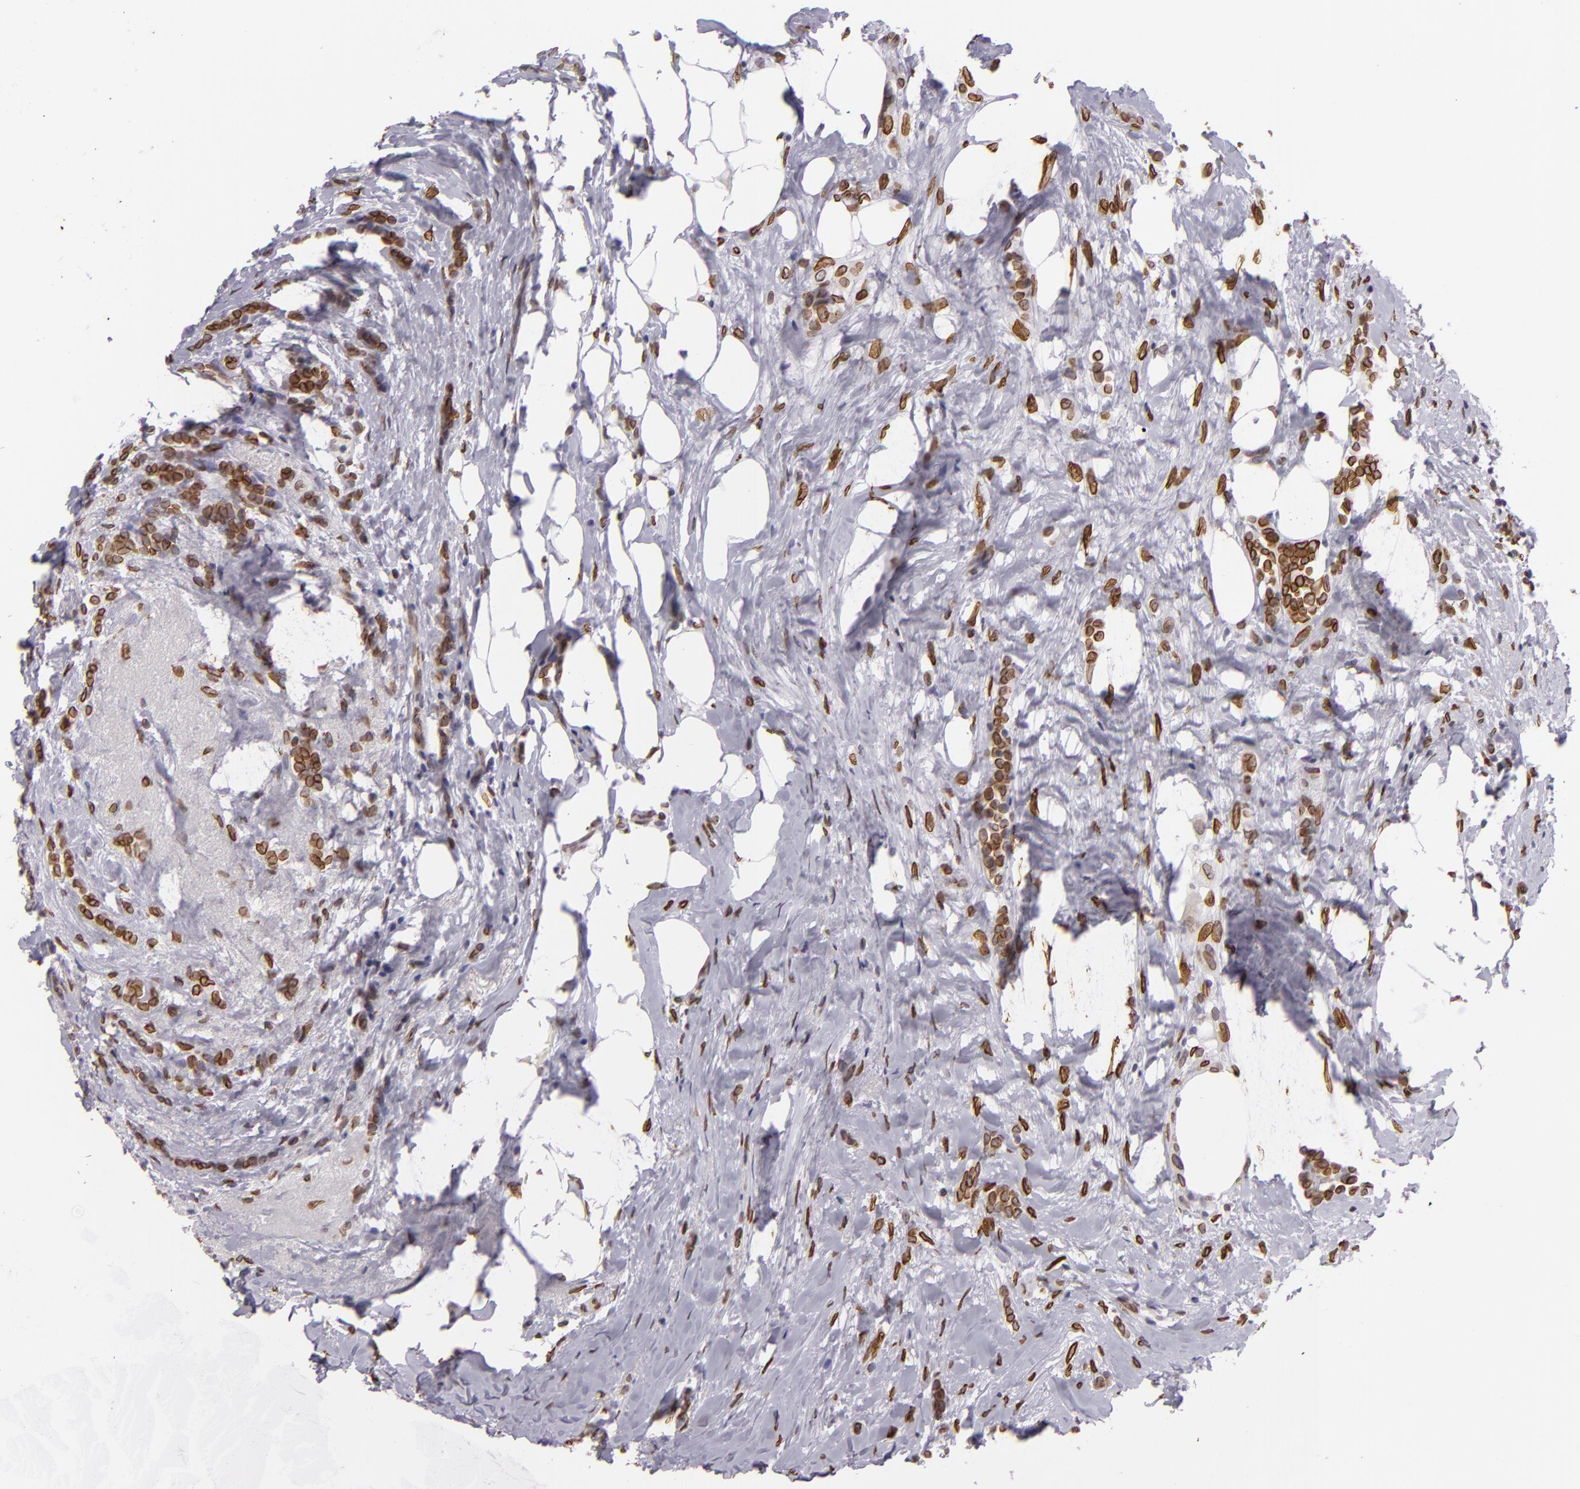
{"staining": {"intensity": "strong", "quantity": ">75%", "location": "nuclear"}, "tissue": "breast cancer", "cell_type": "Tumor cells", "image_type": "cancer", "snomed": [{"axis": "morphology", "description": "Lobular carcinoma"}, {"axis": "topography", "description": "Breast"}], "caption": "Immunohistochemical staining of breast lobular carcinoma reveals high levels of strong nuclear expression in about >75% of tumor cells. (Brightfield microscopy of DAB IHC at high magnification).", "gene": "EMD", "patient": {"sex": "female", "age": 56}}